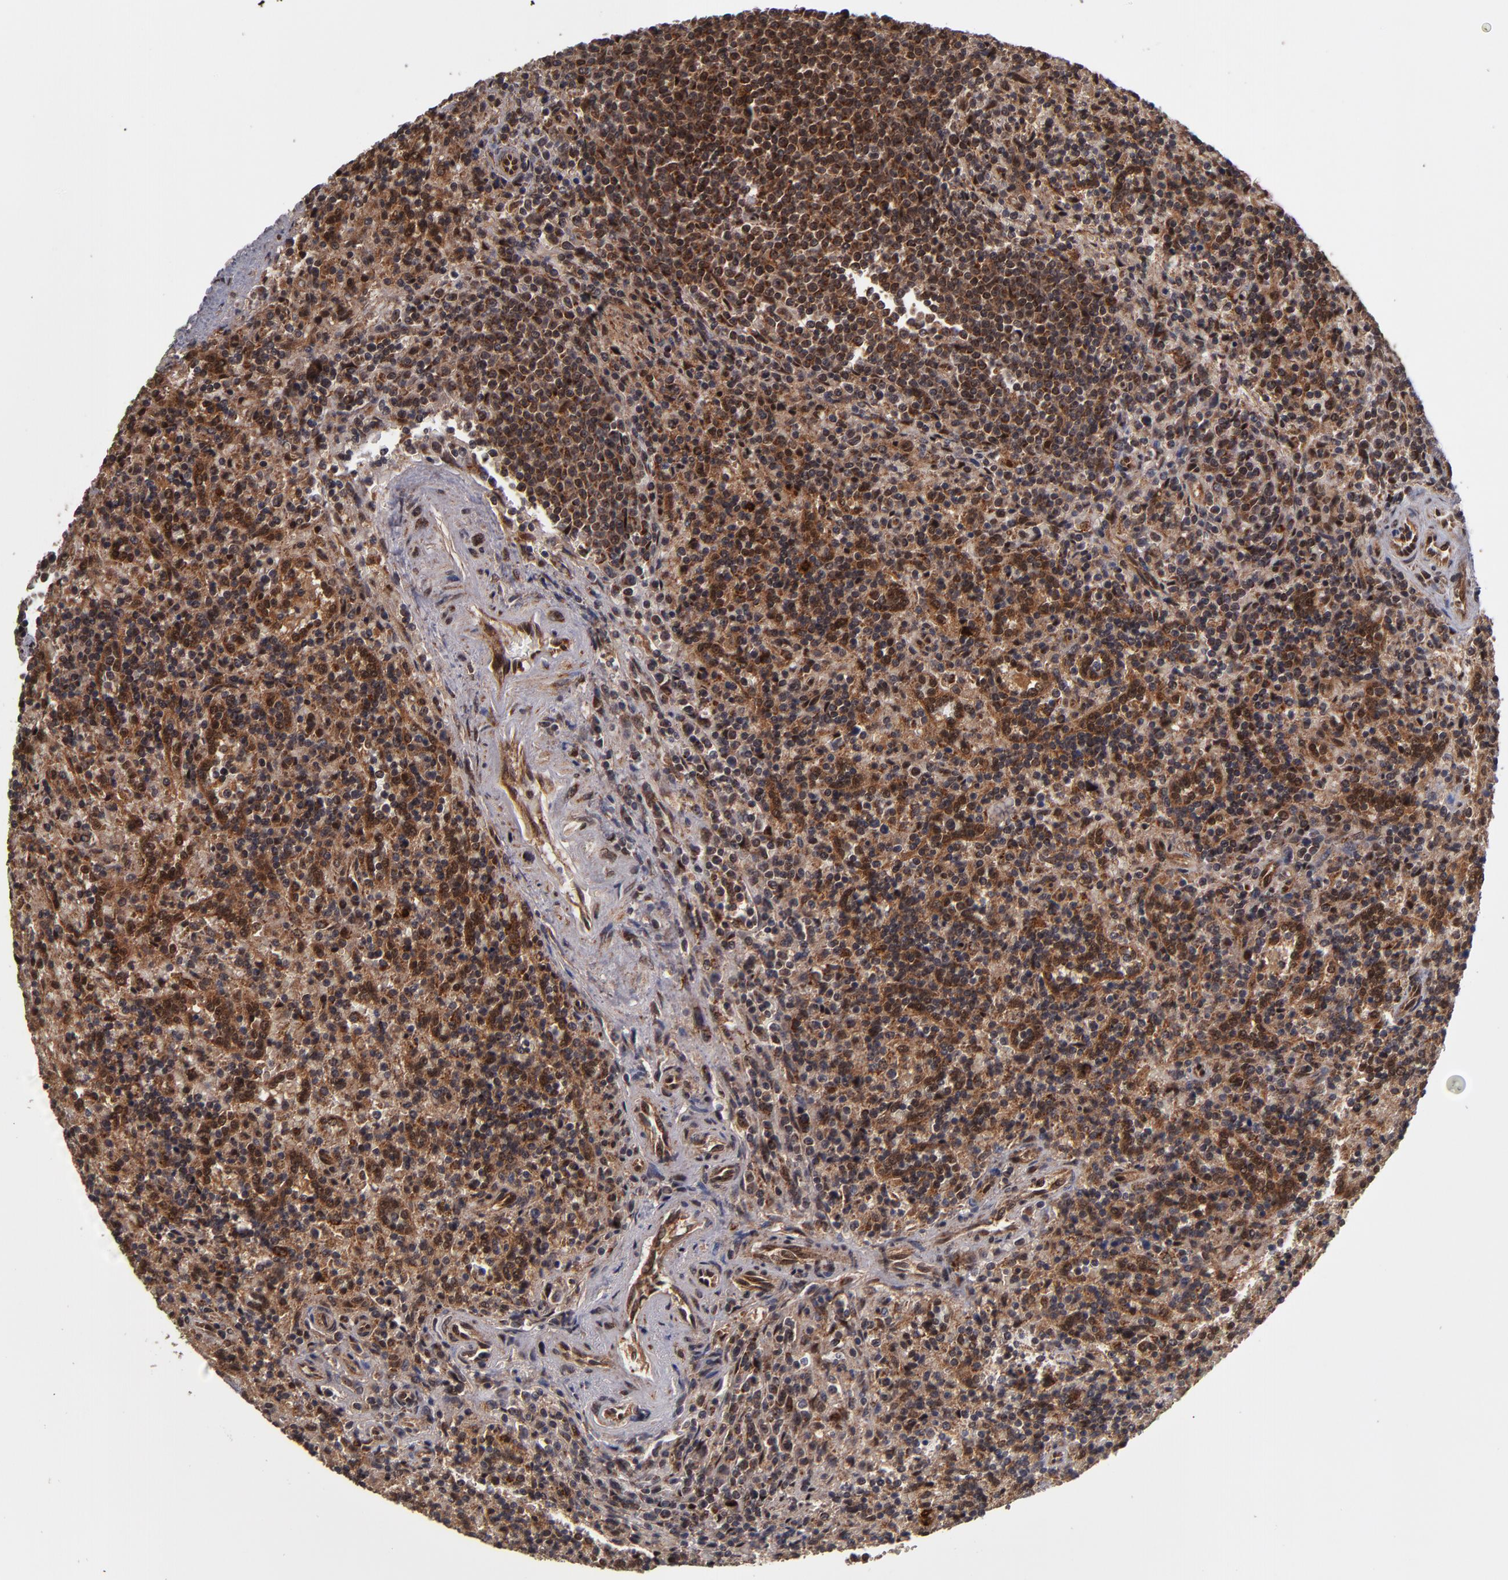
{"staining": {"intensity": "moderate", "quantity": ">75%", "location": "cytoplasmic/membranous"}, "tissue": "lymphoma", "cell_type": "Tumor cells", "image_type": "cancer", "snomed": [{"axis": "morphology", "description": "Malignant lymphoma, non-Hodgkin's type, Low grade"}, {"axis": "topography", "description": "Spleen"}], "caption": "Malignant lymphoma, non-Hodgkin's type (low-grade) tissue reveals moderate cytoplasmic/membranous staining in about >75% of tumor cells, visualized by immunohistochemistry.", "gene": "CUL5", "patient": {"sex": "male", "age": 67}}